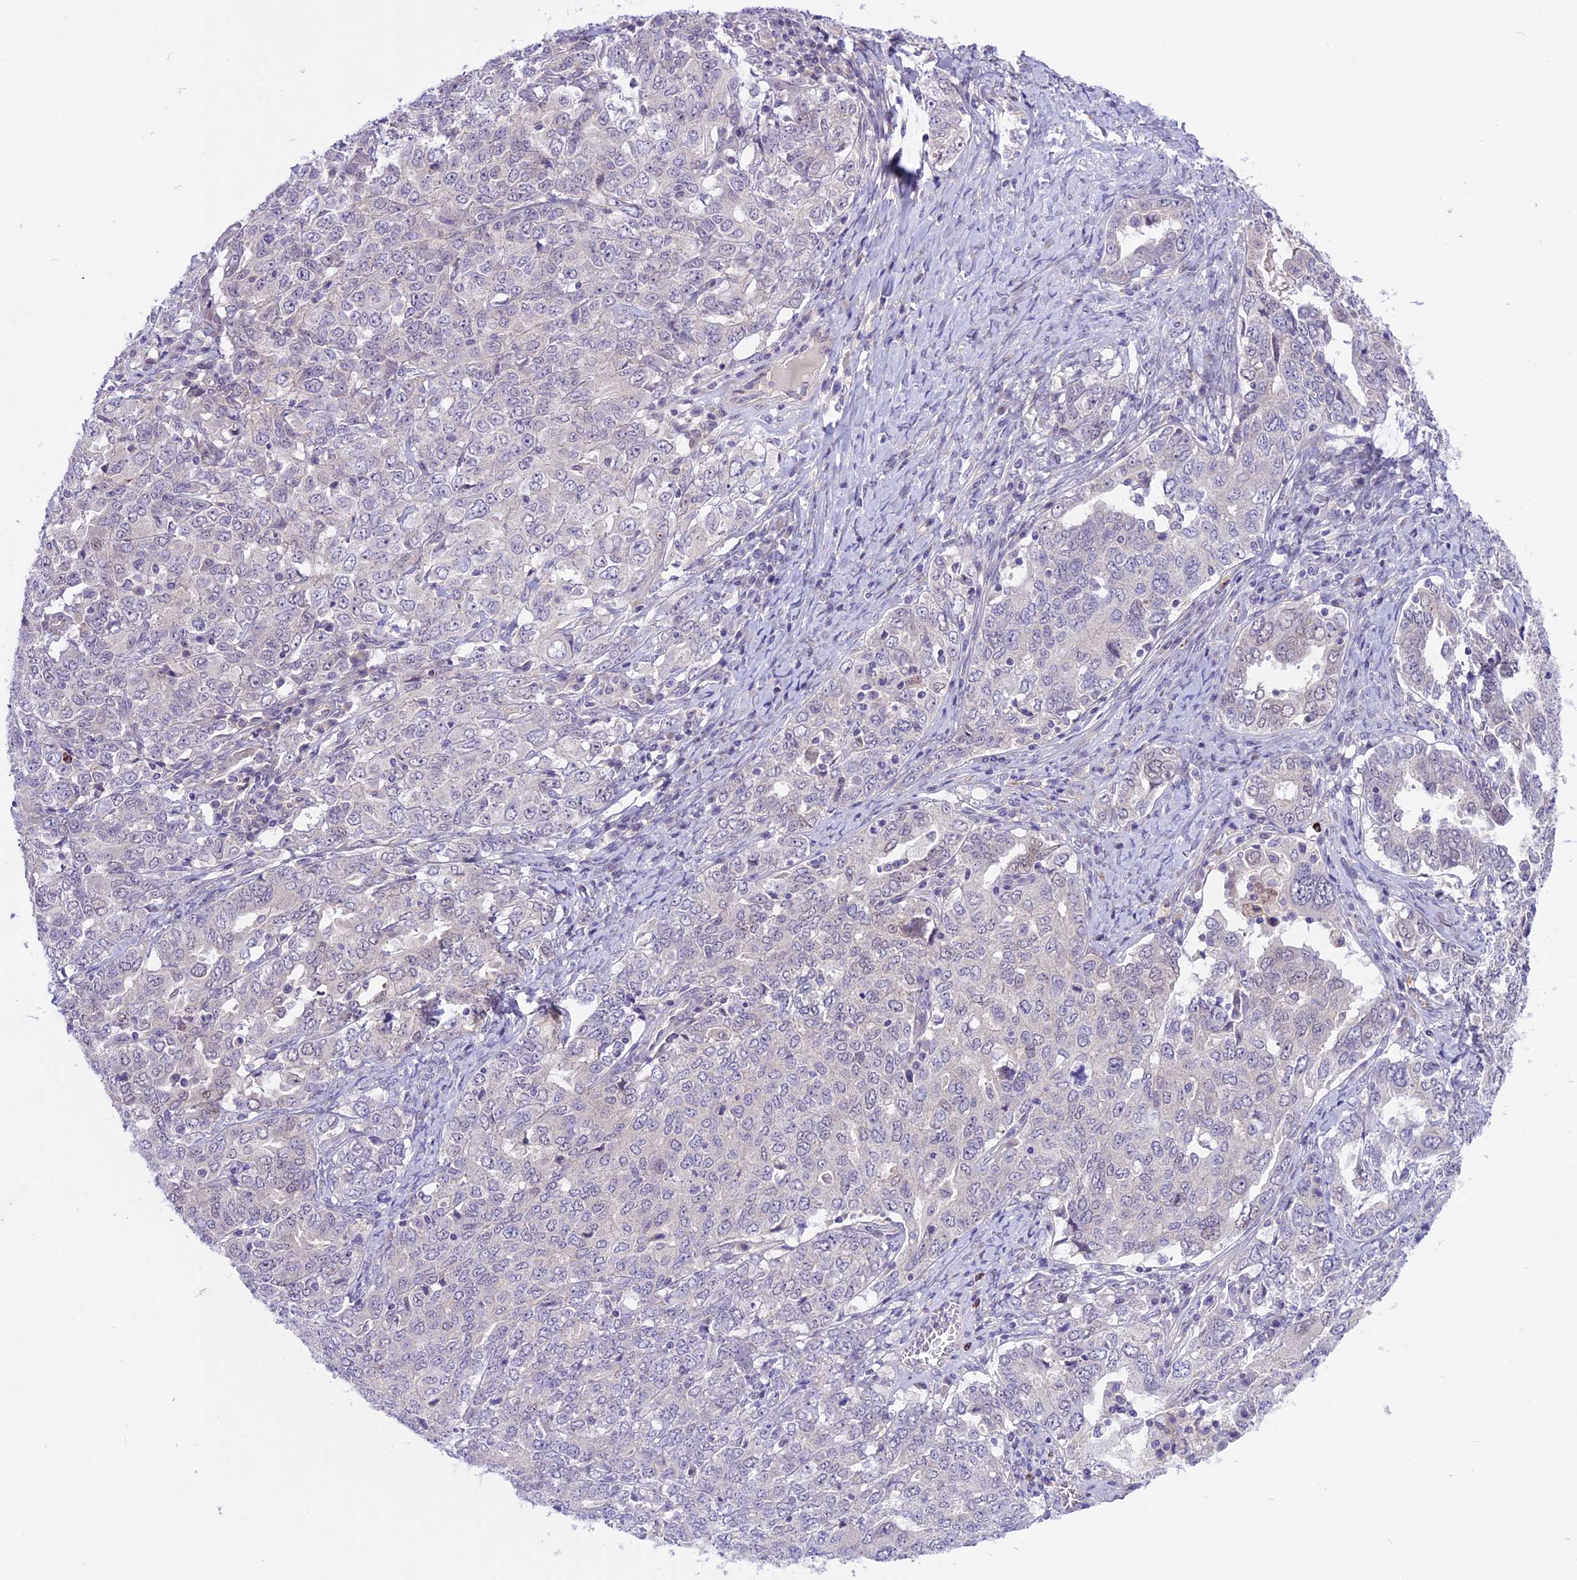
{"staining": {"intensity": "negative", "quantity": "none", "location": "none"}, "tissue": "ovarian cancer", "cell_type": "Tumor cells", "image_type": "cancer", "snomed": [{"axis": "morphology", "description": "Carcinoma, endometroid"}, {"axis": "topography", "description": "Ovary"}], "caption": "The micrograph displays no staining of tumor cells in ovarian cancer.", "gene": "SPRED1", "patient": {"sex": "female", "age": 62}}